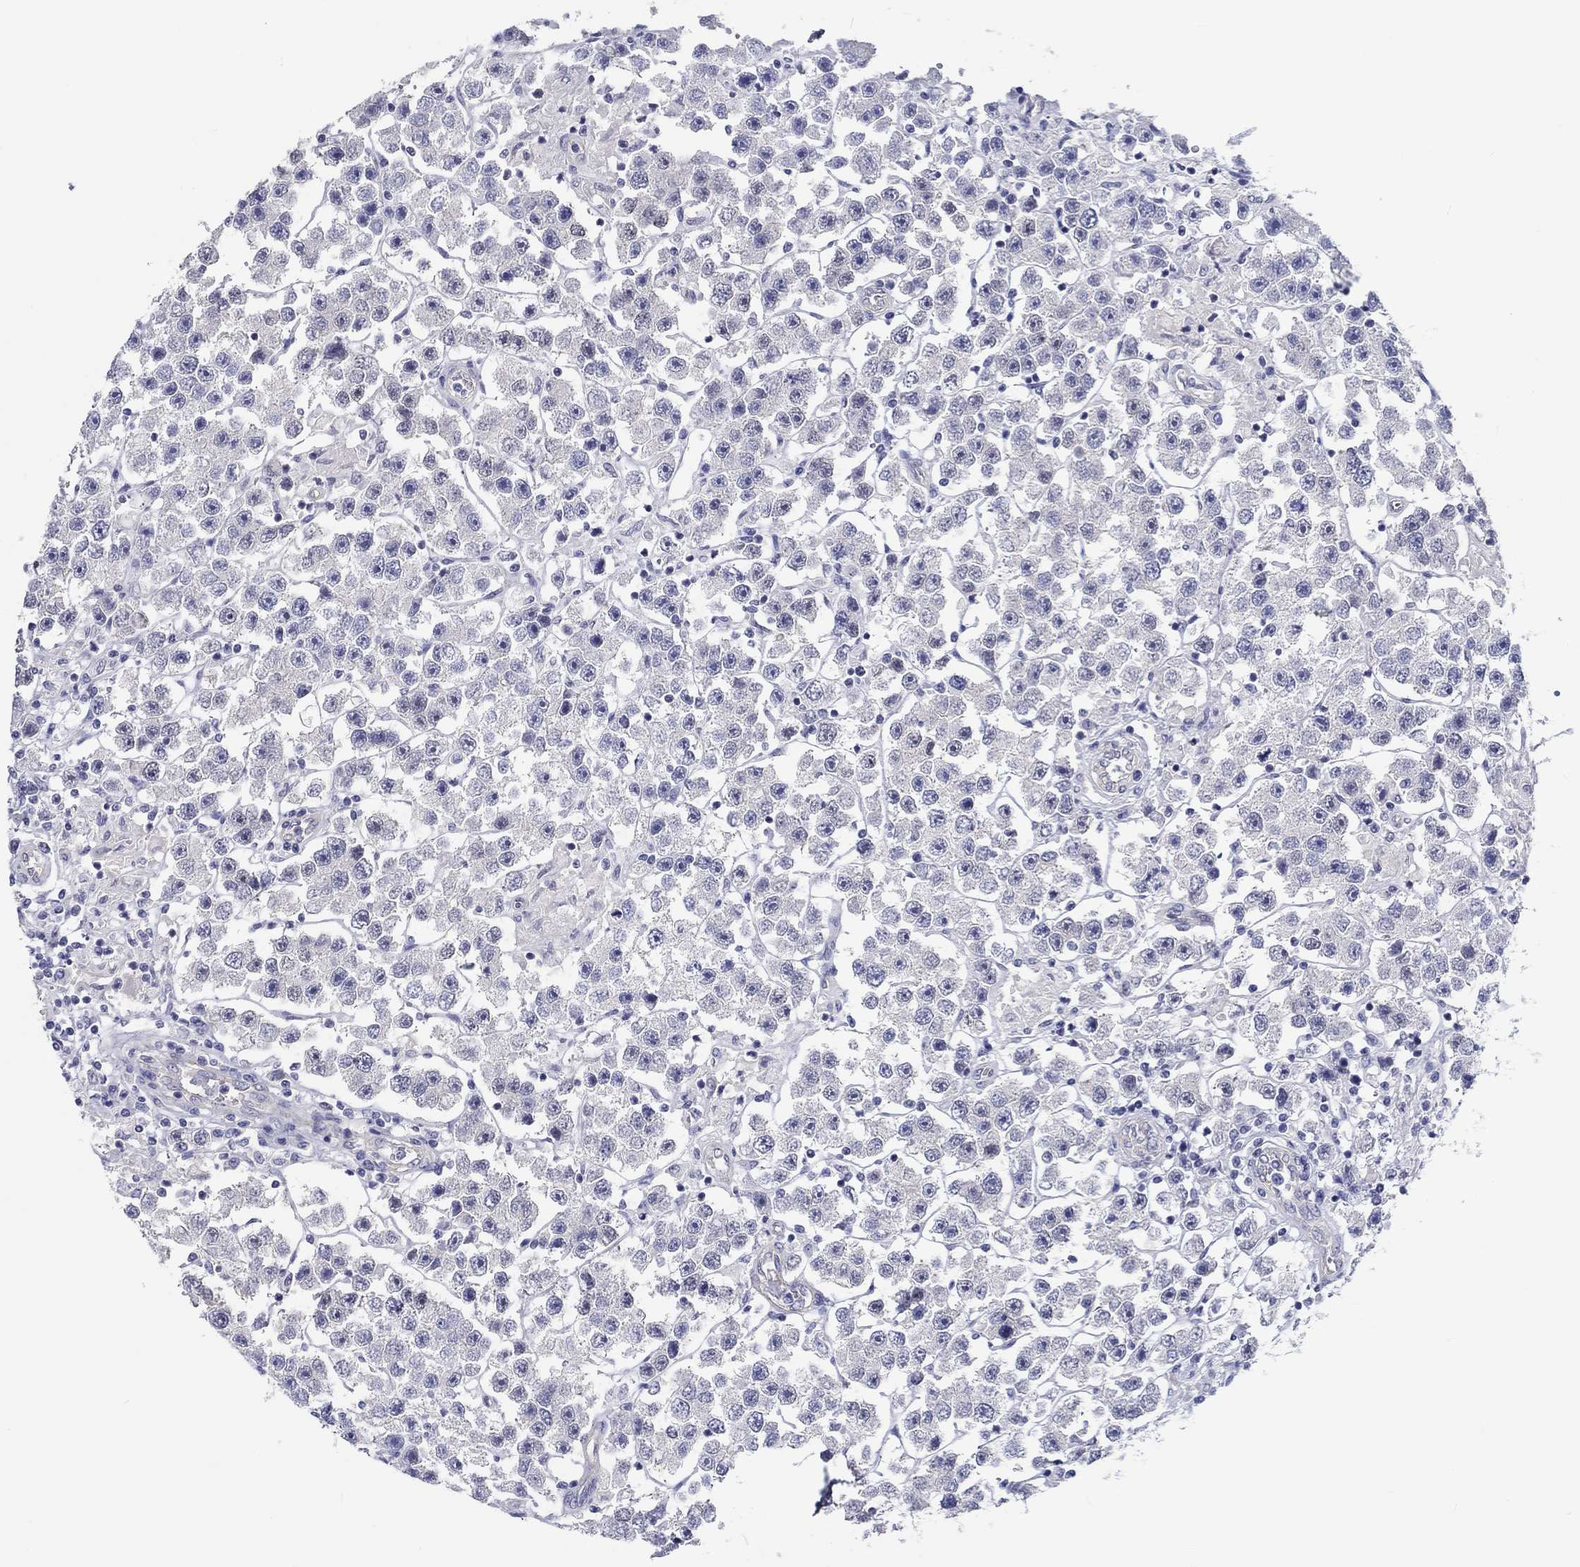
{"staining": {"intensity": "negative", "quantity": "none", "location": "none"}, "tissue": "testis cancer", "cell_type": "Tumor cells", "image_type": "cancer", "snomed": [{"axis": "morphology", "description": "Seminoma, NOS"}, {"axis": "topography", "description": "Testis"}], "caption": "Testis cancer stained for a protein using immunohistochemistry (IHC) reveals no staining tumor cells.", "gene": "CRYGD", "patient": {"sex": "male", "age": 45}}